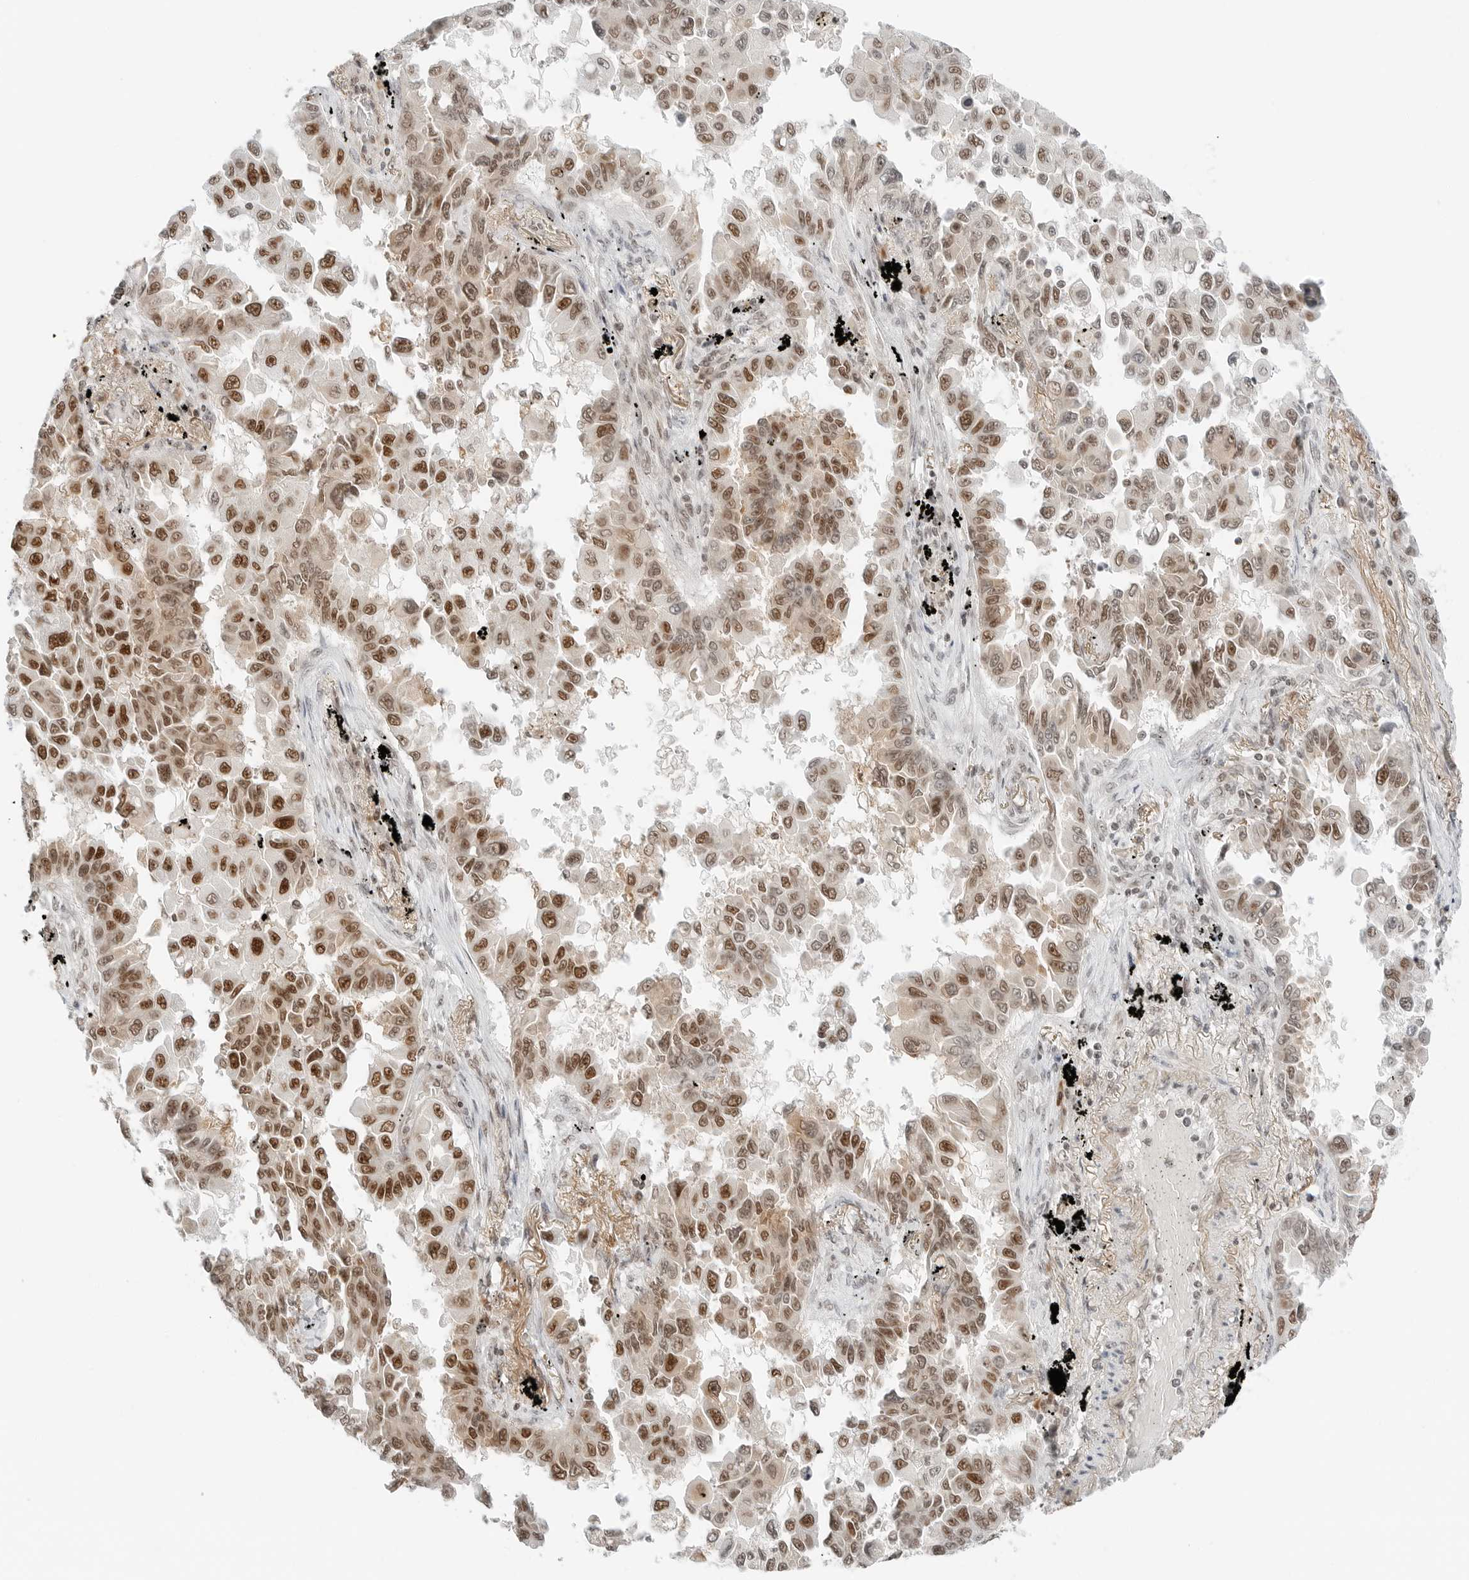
{"staining": {"intensity": "strong", "quantity": ">75%", "location": "nuclear"}, "tissue": "lung cancer", "cell_type": "Tumor cells", "image_type": "cancer", "snomed": [{"axis": "morphology", "description": "Adenocarcinoma, NOS"}, {"axis": "topography", "description": "Lung"}], "caption": "Protein expression analysis of lung cancer reveals strong nuclear expression in about >75% of tumor cells.", "gene": "CRTC2", "patient": {"sex": "female", "age": 67}}